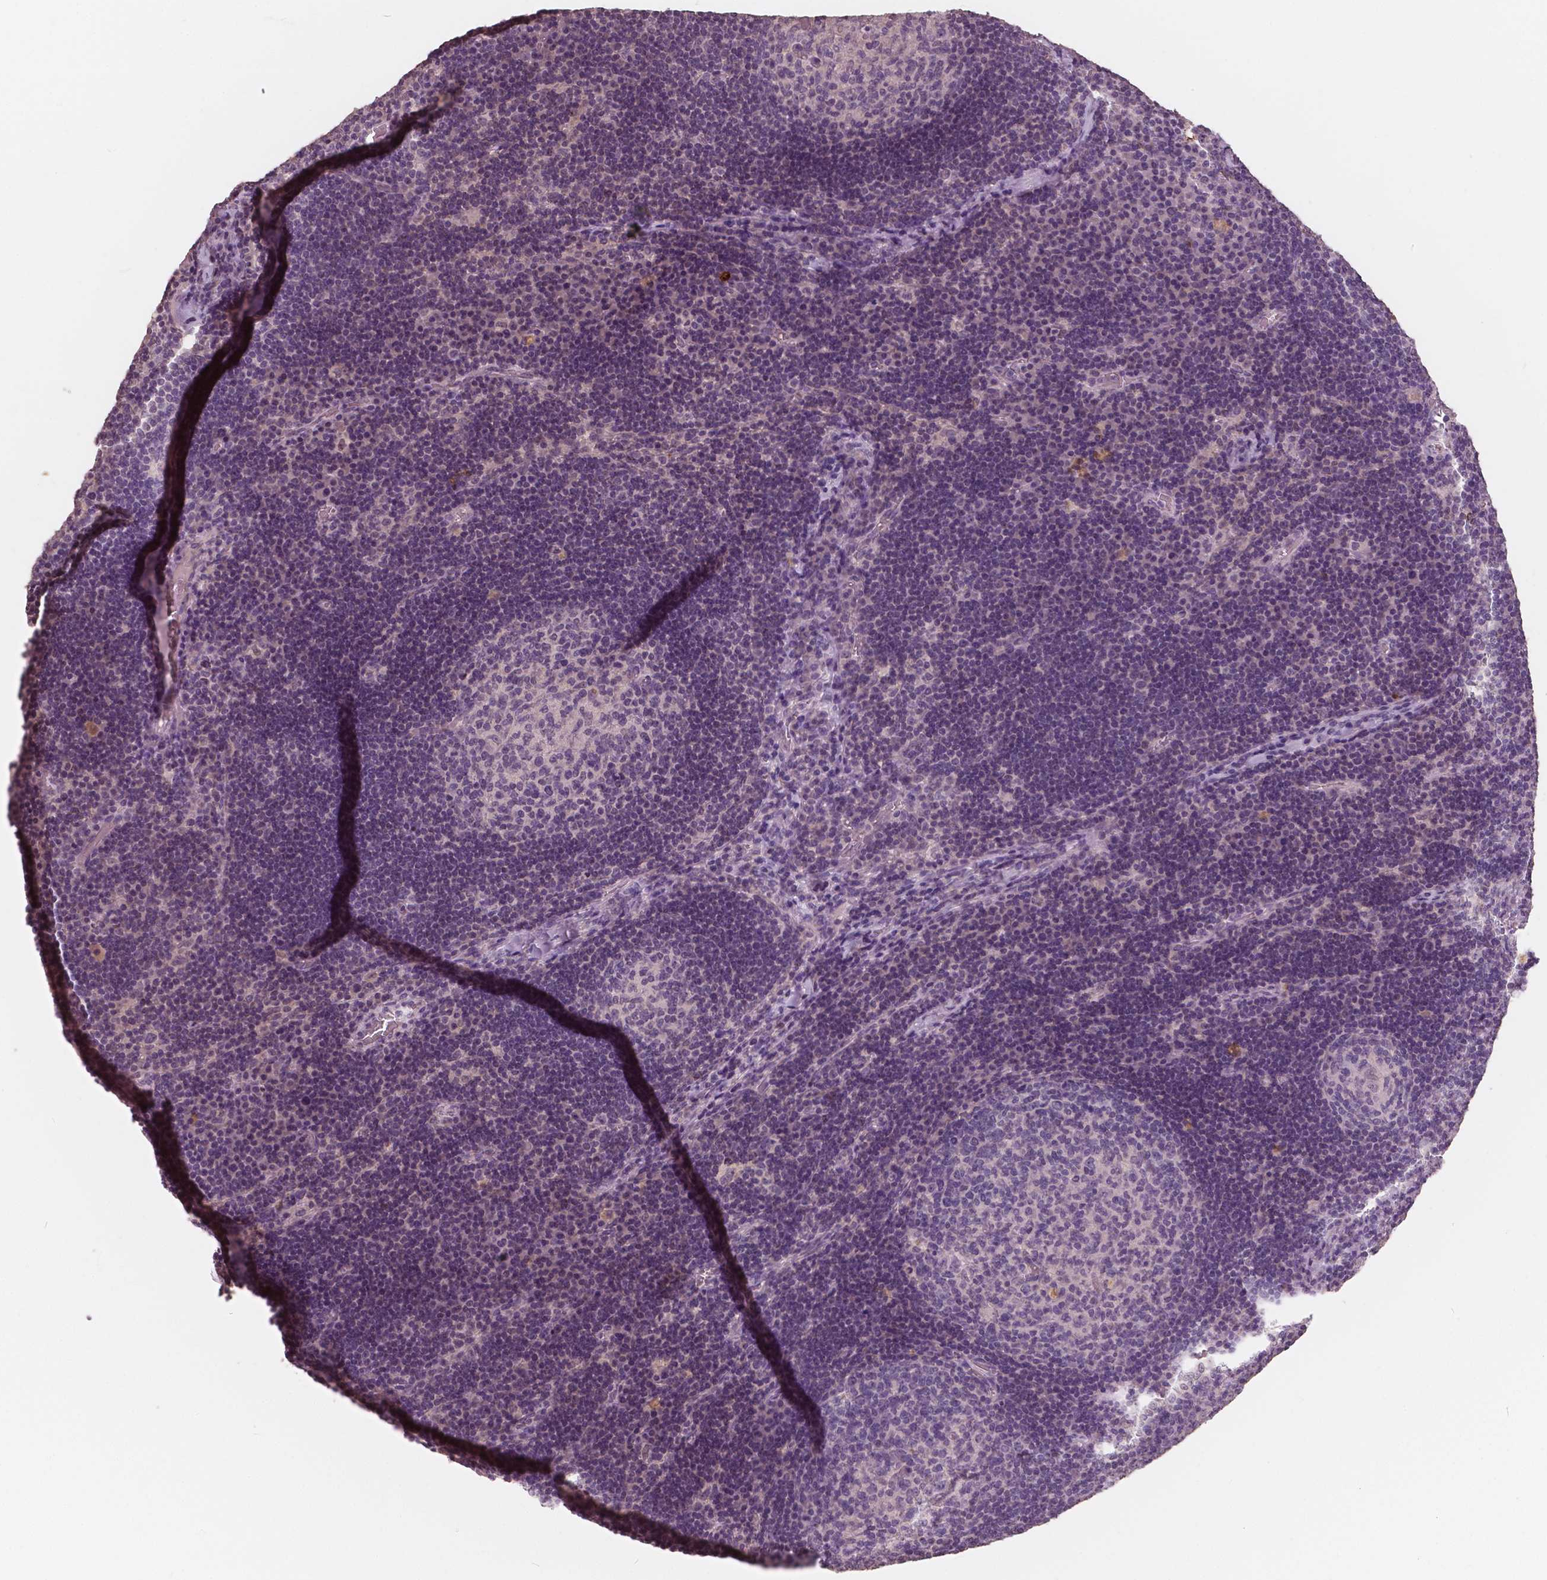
{"staining": {"intensity": "negative", "quantity": "none", "location": "none"}, "tissue": "lymph node", "cell_type": "Germinal center cells", "image_type": "normal", "snomed": [{"axis": "morphology", "description": "Normal tissue, NOS"}, {"axis": "topography", "description": "Lymph node"}], "caption": "An IHC micrograph of normal lymph node is shown. There is no staining in germinal center cells of lymph node.", "gene": "SAT2", "patient": {"sex": "male", "age": 67}}